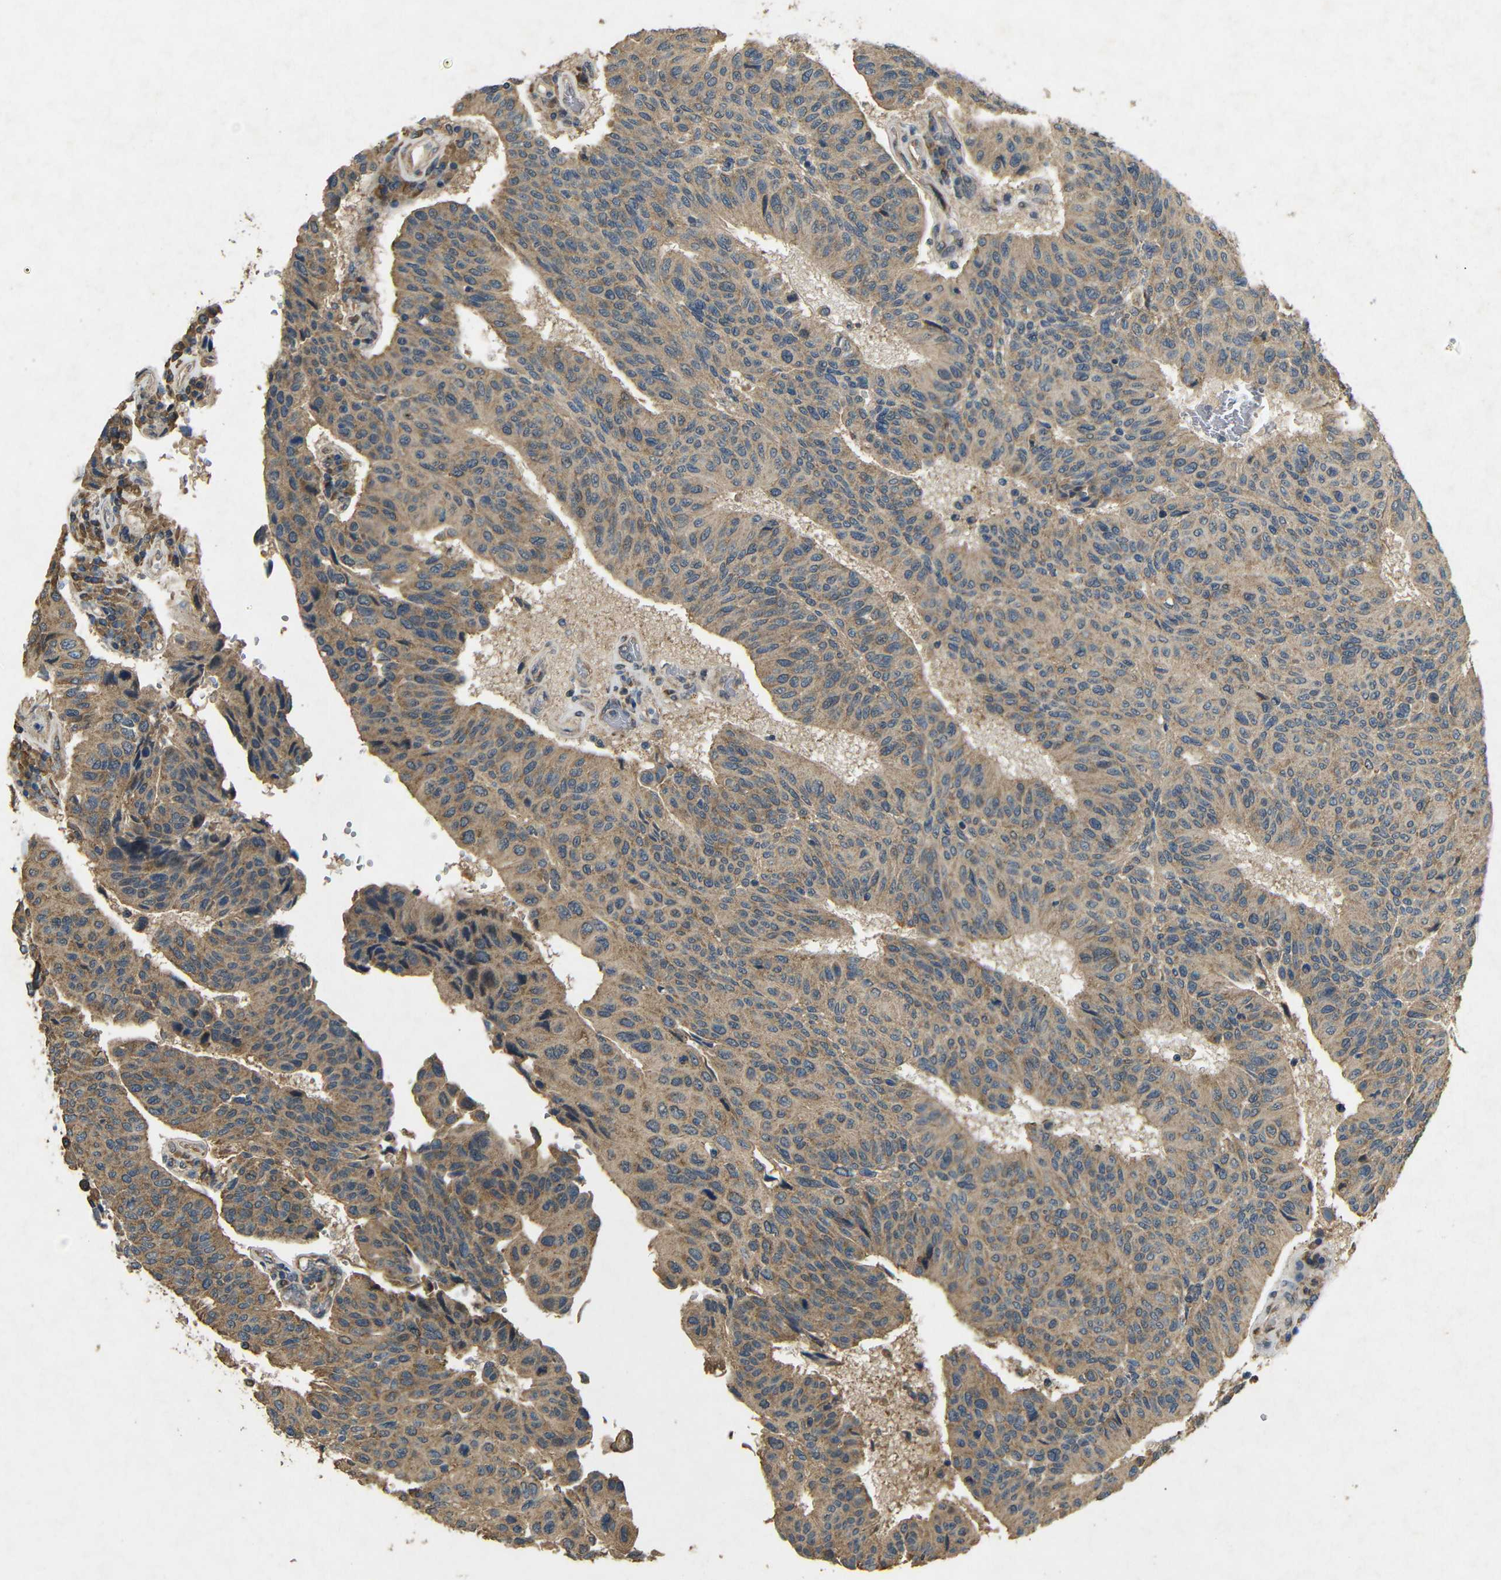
{"staining": {"intensity": "moderate", "quantity": ">75%", "location": "cytoplasmic/membranous"}, "tissue": "urothelial cancer", "cell_type": "Tumor cells", "image_type": "cancer", "snomed": [{"axis": "morphology", "description": "Urothelial carcinoma, High grade"}, {"axis": "topography", "description": "Urinary bladder"}], "caption": "The image demonstrates staining of urothelial cancer, revealing moderate cytoplasmic/membranous protein staining (brown color) within tumor cells. (DAB (3,3'-diaminobenzidine) IHC with brightfield microscopy, high magnification).", "gene": "BNIP3", "patient": {"sex": "male", "age": 66}}